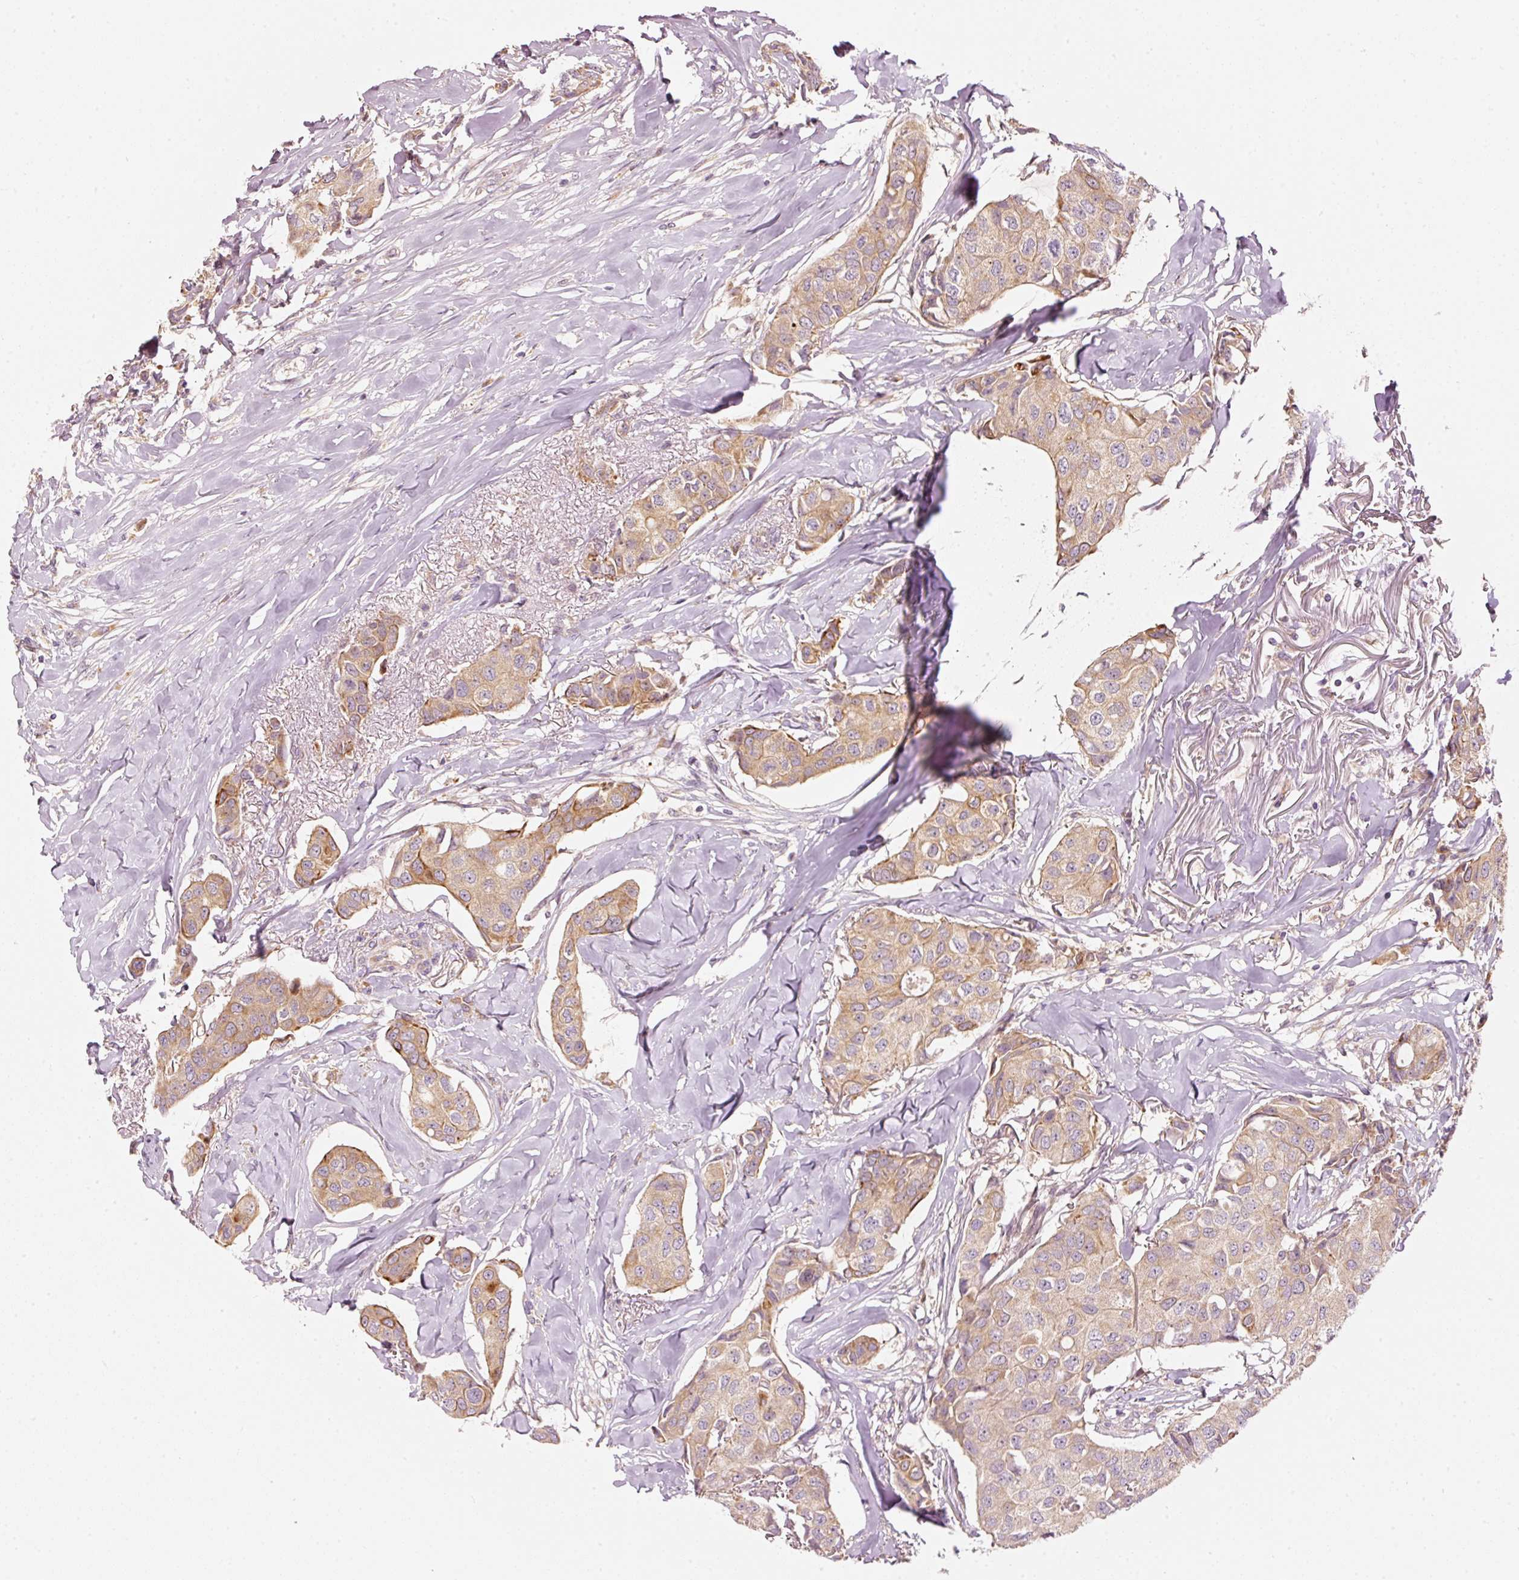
{"staining": {"intensity": "moderate", "quantity": "<25%", "location": "cytoplasmic/membranous"}, "tissue": "breast cancer", "cell_type": "Tumor cells", "image_type": "cancer", "snomed": [{"axis": "morphology", "description": "Duct carcinoma"}, {"axis": "topography", "description": "Breast"}], "caption": "Immunohistochemical staining of breast cancer reveals low levels of moderate cytoplasmic/membranous protein positivity in approximately <25% of tumor cells.", "gene": "MAP10", "patient": {"sex": "female", "age": 80}}